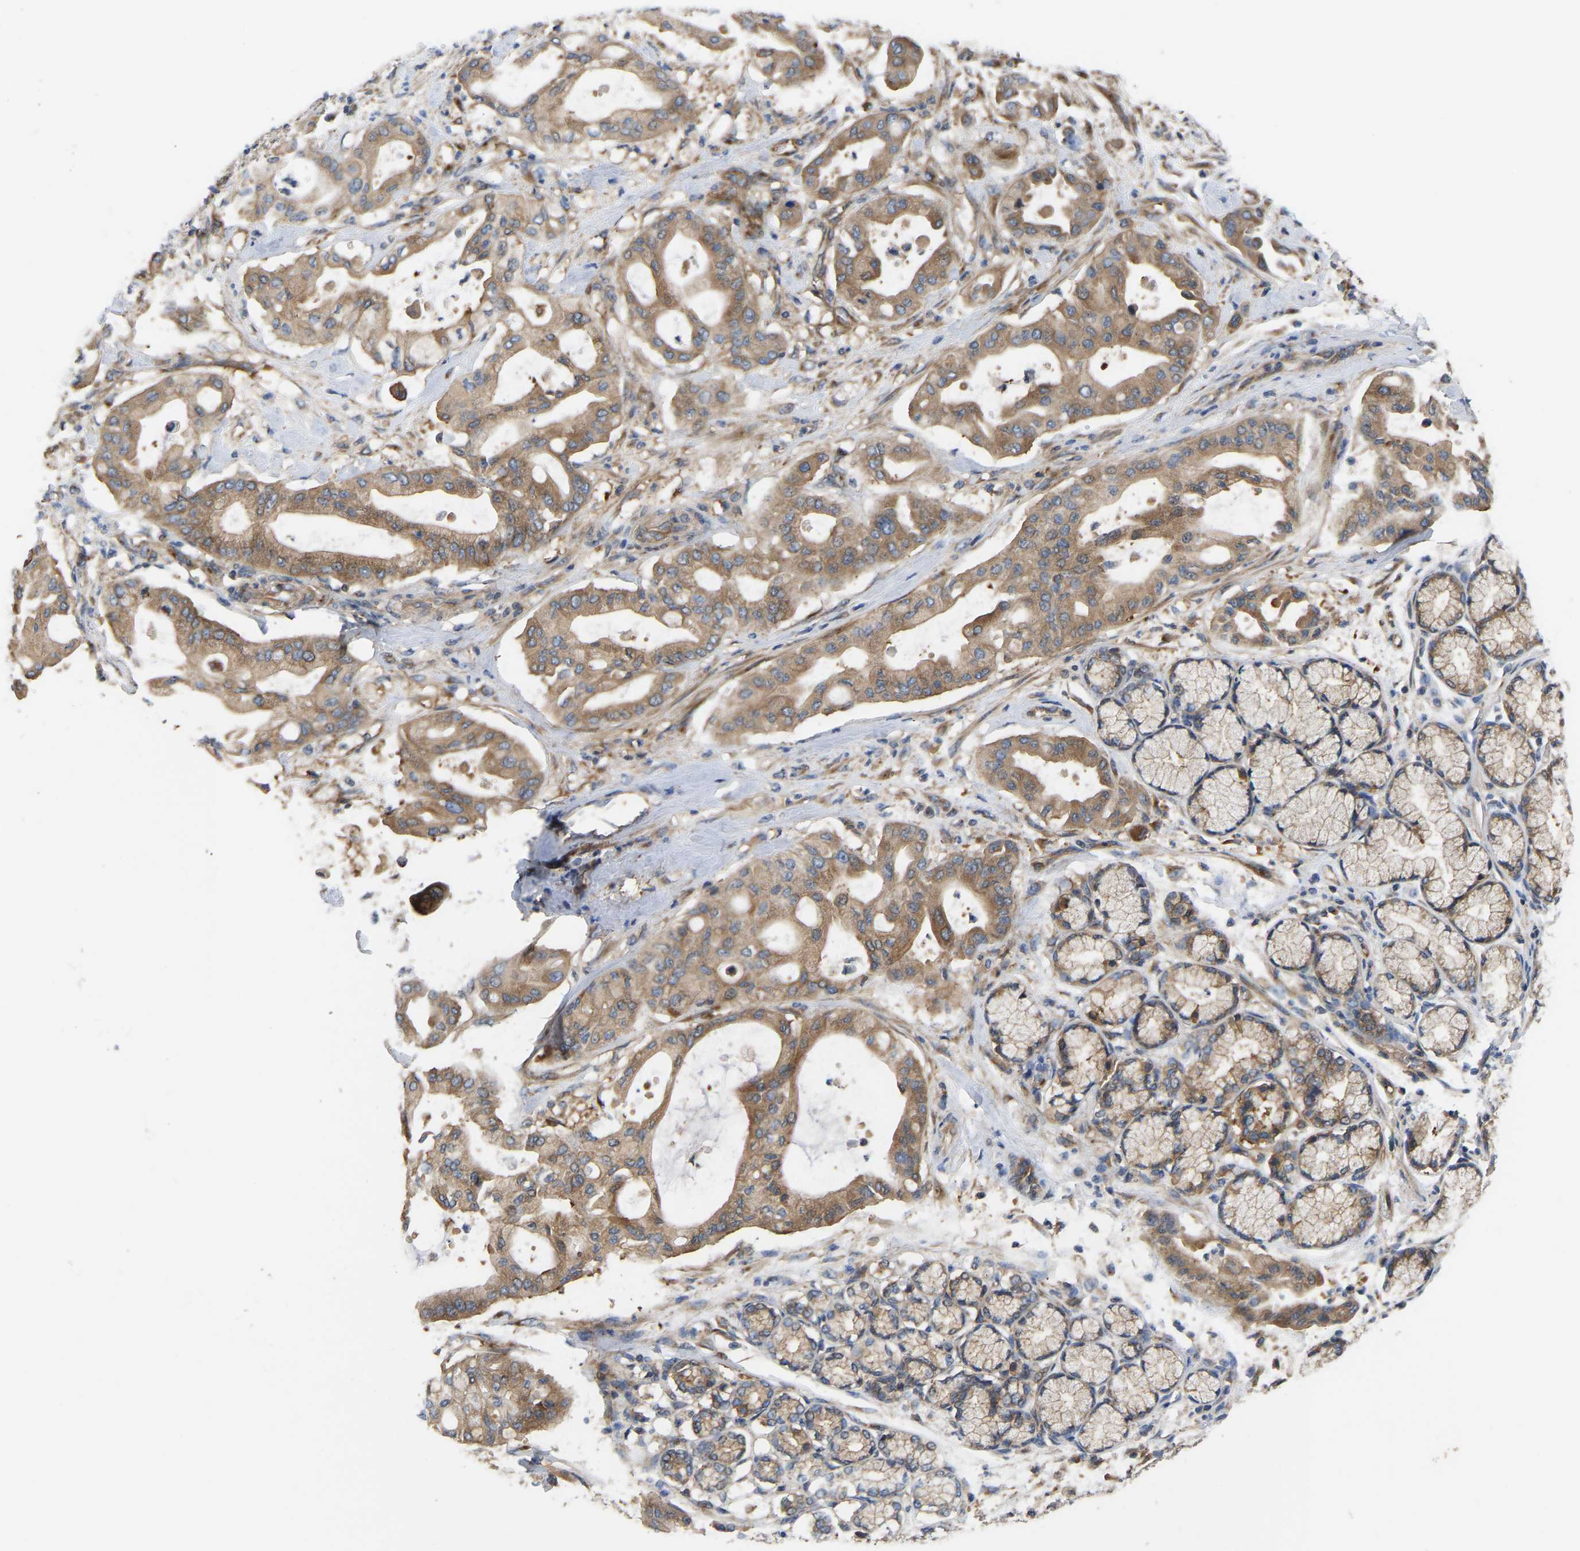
{"staining": {"intensity": "moderate", "quantity": ">75%", "location": "cytoplasmic/membranous"}, "tissue": "pancreatic cancer", "cell_type": "Tumor cells", "image_type": "cancer", "snomed": [{"axis": "morphology", "description": "Adenocarcinoma, NOS"}, {"axis": "morphology", "description": "Adenocarcinoma, metastatic, NOS"}, {"axis": "topography", "description": "Lymph node"}, {"axis": "topography", "description": "Pancreas"}, {"axis": "topography", "description": "Duodenum"}], "caption": "Human pancreatic cancer (adenocarcinoma) stained with a protein marker demonstrates moderate staining in tumor cells.", "gene": "LAPTM4B", "patient": {"sex": "female", "age": 64}}